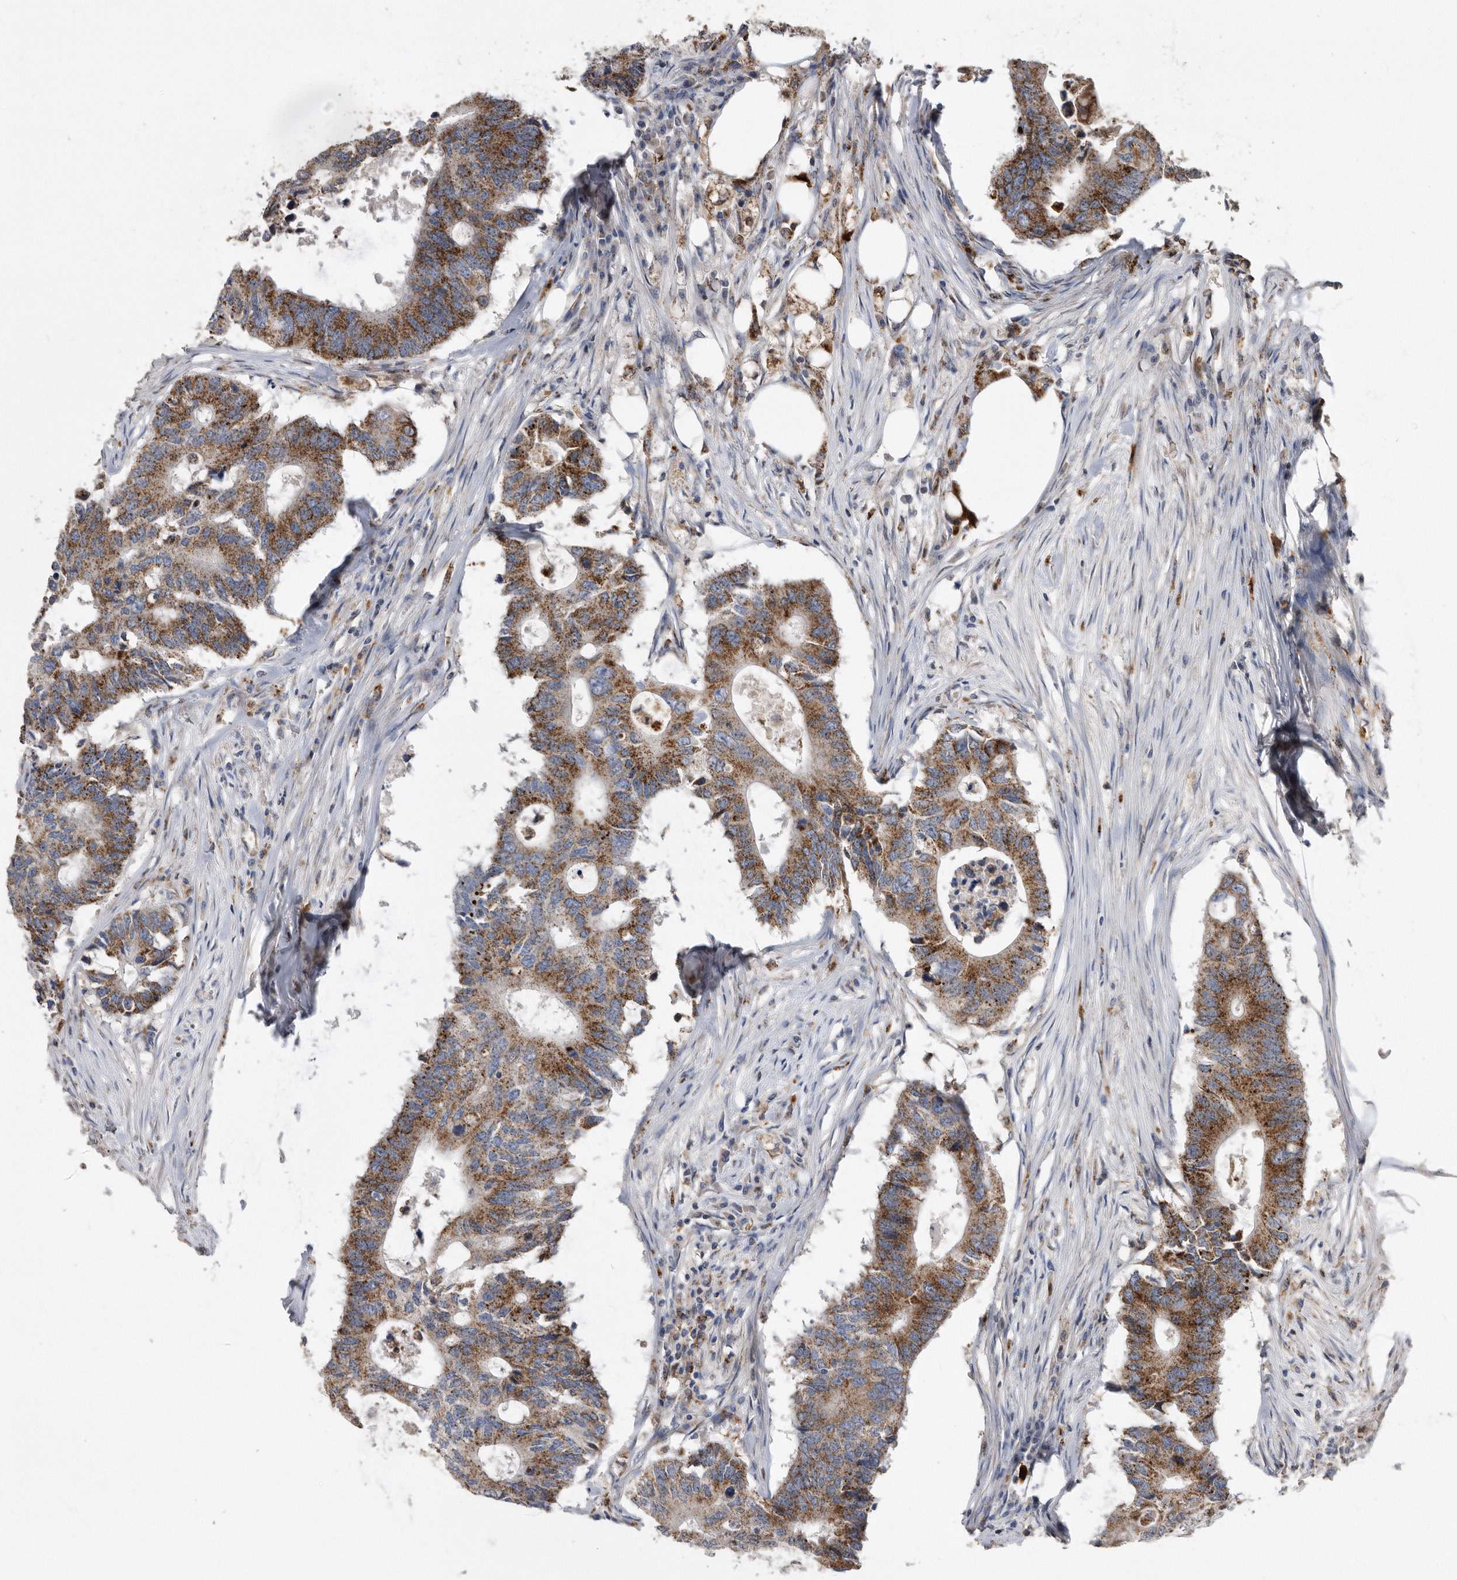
{"staining": {"intensity": "moderate", "quantity": ">75%", "location": "cytoplasmic/membranous"}, "tissue": "colorectal cancer", "cell_type": "Tumor cells", "image_type": "cancer", "snomed": [{"axis": "morphology", "description": "Adenocarcinoma, NOS"}, {"axis": "topography", "description": "Colon"}], "caption": "Immunohistochemistry (IHC) histopathology image of human colorectal cancer stained for a protein (brown), which shows medium levels of moderate cytoplasmic/membranous staining in approximately >75% of tumor cells.", "gene": "CRISPLD2", "patient": {"sex": "male", "age": 71}}